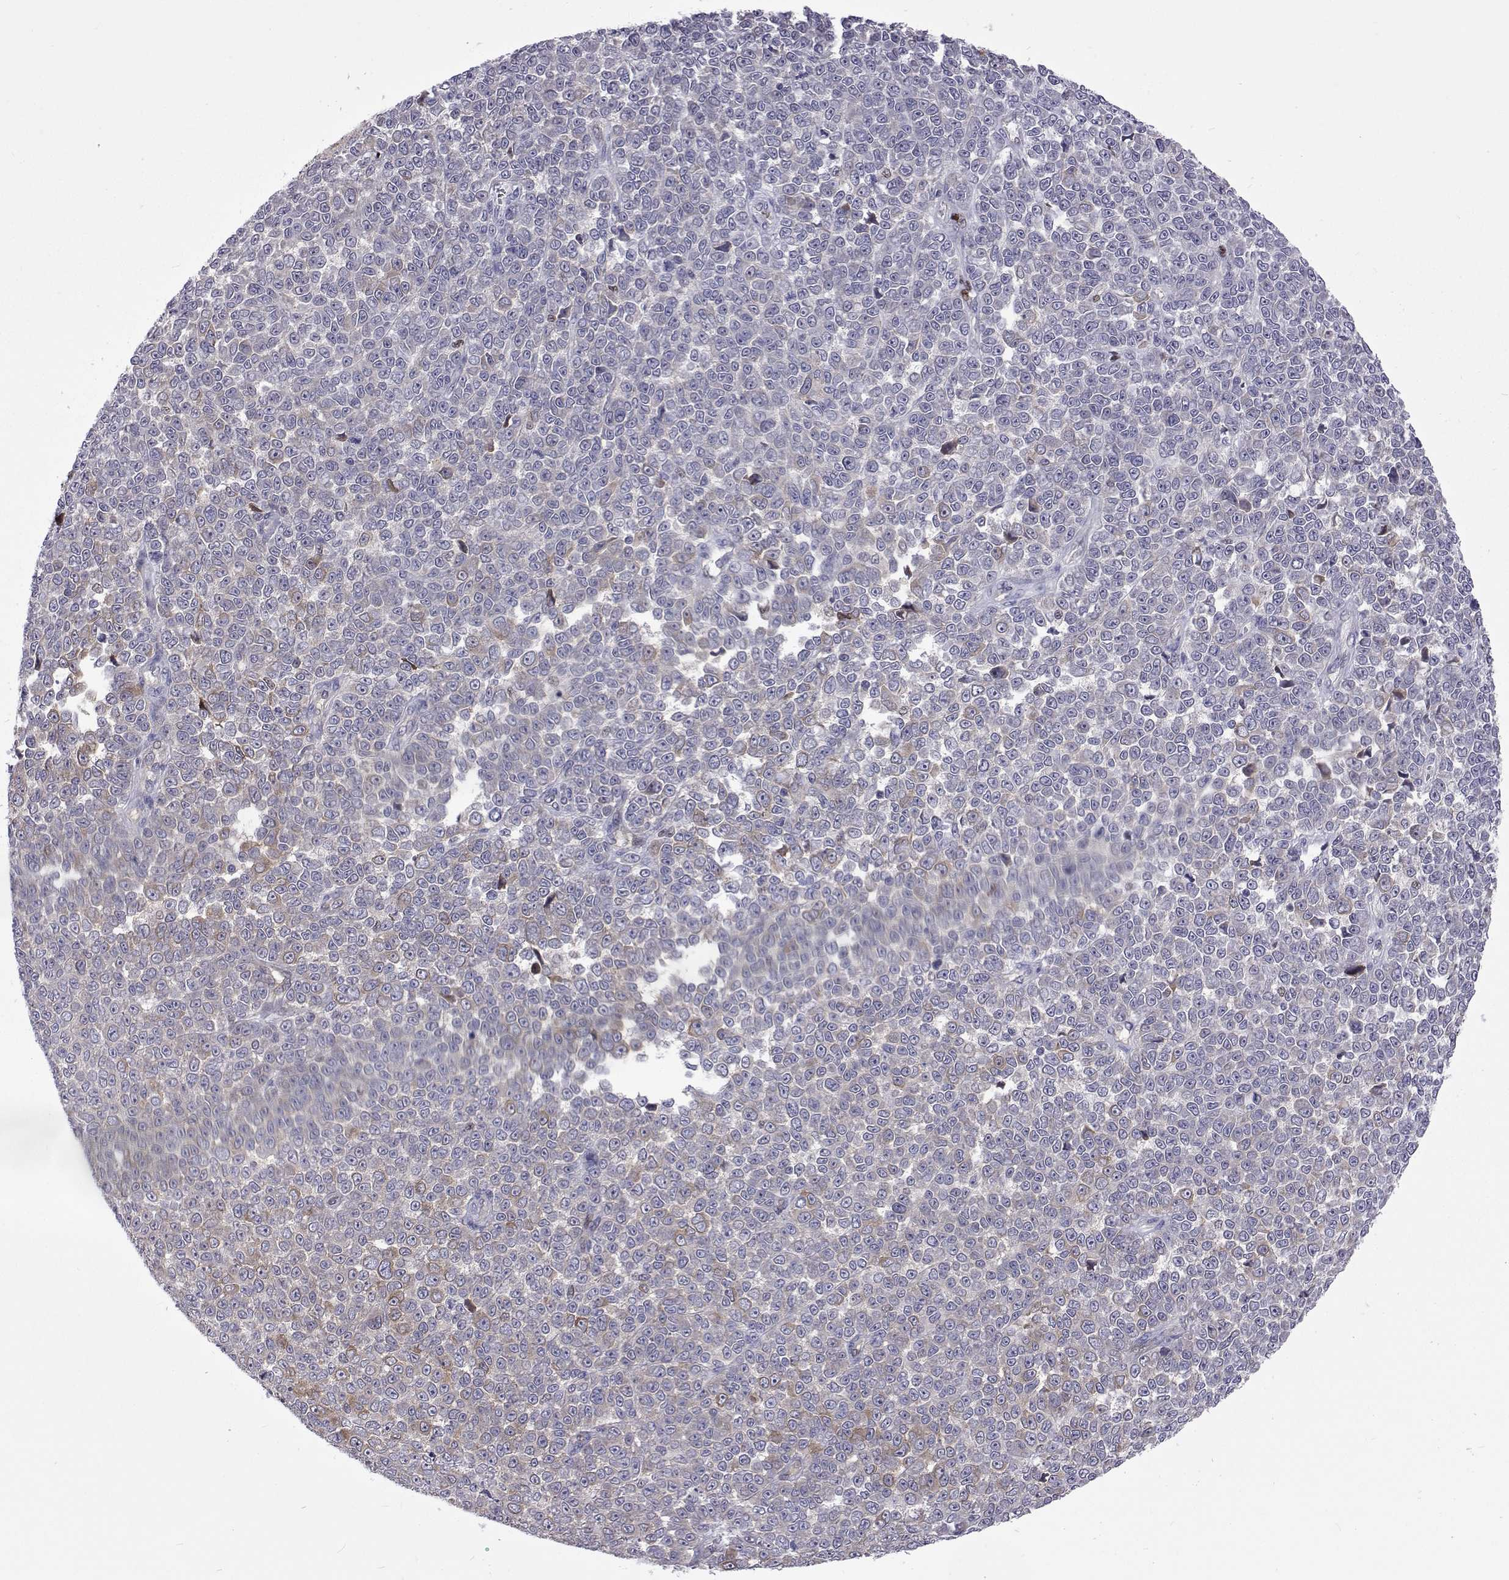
{"staining": {"intensity": "moderate", "quantity": "<25%", "location": "cytoplasmic/membranous"}, "tissue": "melanoma", "cell_type": "Tumor cells", "image_type": "cancer", "snomed": [{"axis": "morphology", "description": "Malignant melanoma, NOS"}, {"axis": "topography", "description": "Skin"}], "caption": "Protein staining of melanoma tissue shows moderate cytoplasmic/membranous expression in about <25% of tumor cells. The staining is performed using DAB (3,3'-diaminobenzidine) brown chromogen to label protein expression. The nuclei are counter-stained blue using hematoxylin.", "gene": "TCF15", "patient": {"sex": "female", "age": 95}}